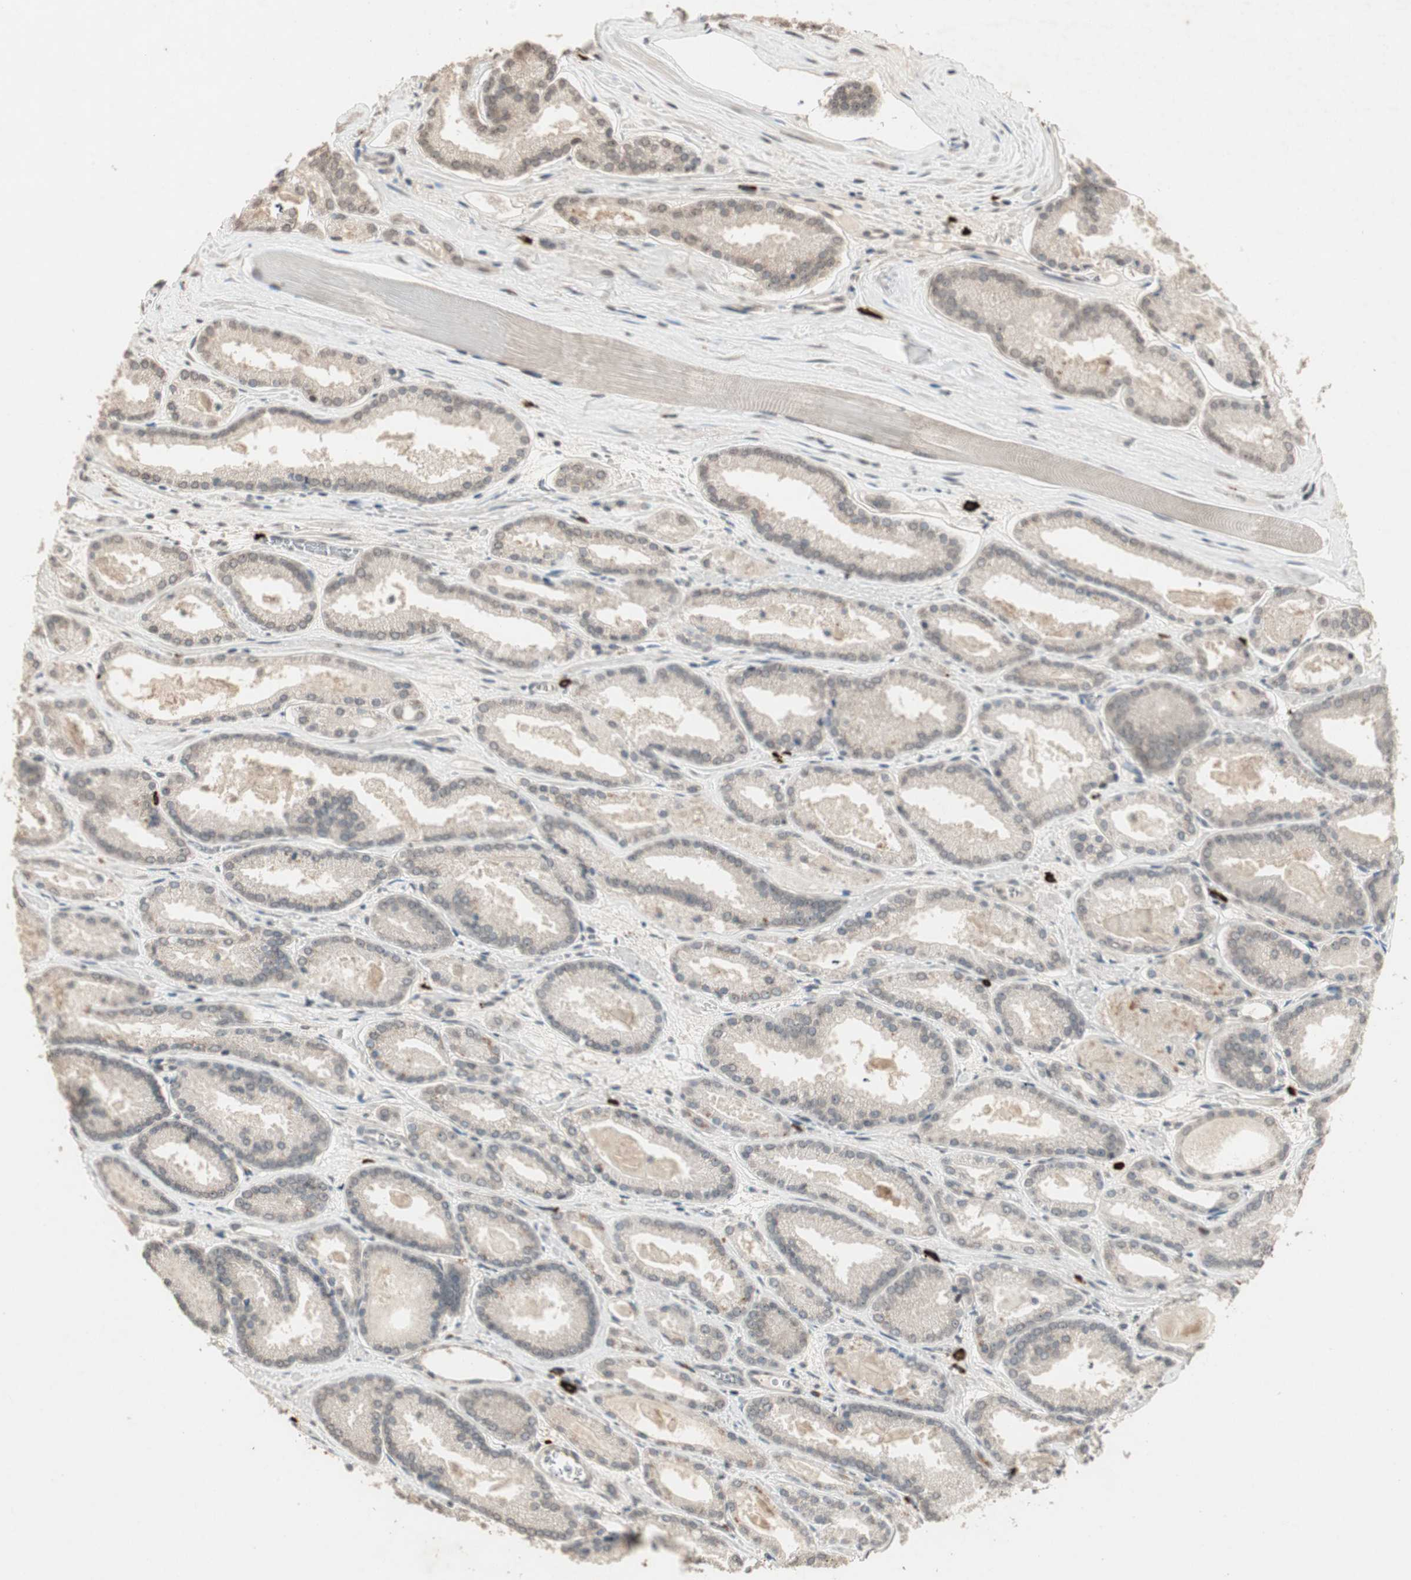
{"staining": {"intensity": "weak", "quantity": "<25%", "location": "cytoplasmic/membranous,nuclear"}, "tissue": "prostate cancer", "cell_type": "Tumor cells", "image_type": "cancer", "snomed": [{"axis": "morphology", "description": "Adenocarcinoma, Low grade"}, {"axis": "topography", "description": "Prostate"}], "caption": "Immunohistochemistry (IHC) photomicrograph of neoplastic tissue: human prostate cancer (adenocarcinoma (low-grade)) stained with DAB displays no significant protein staining in tumor cells.", "gene": "ETV4", "patient": {"sex": "male", "age": 59}}